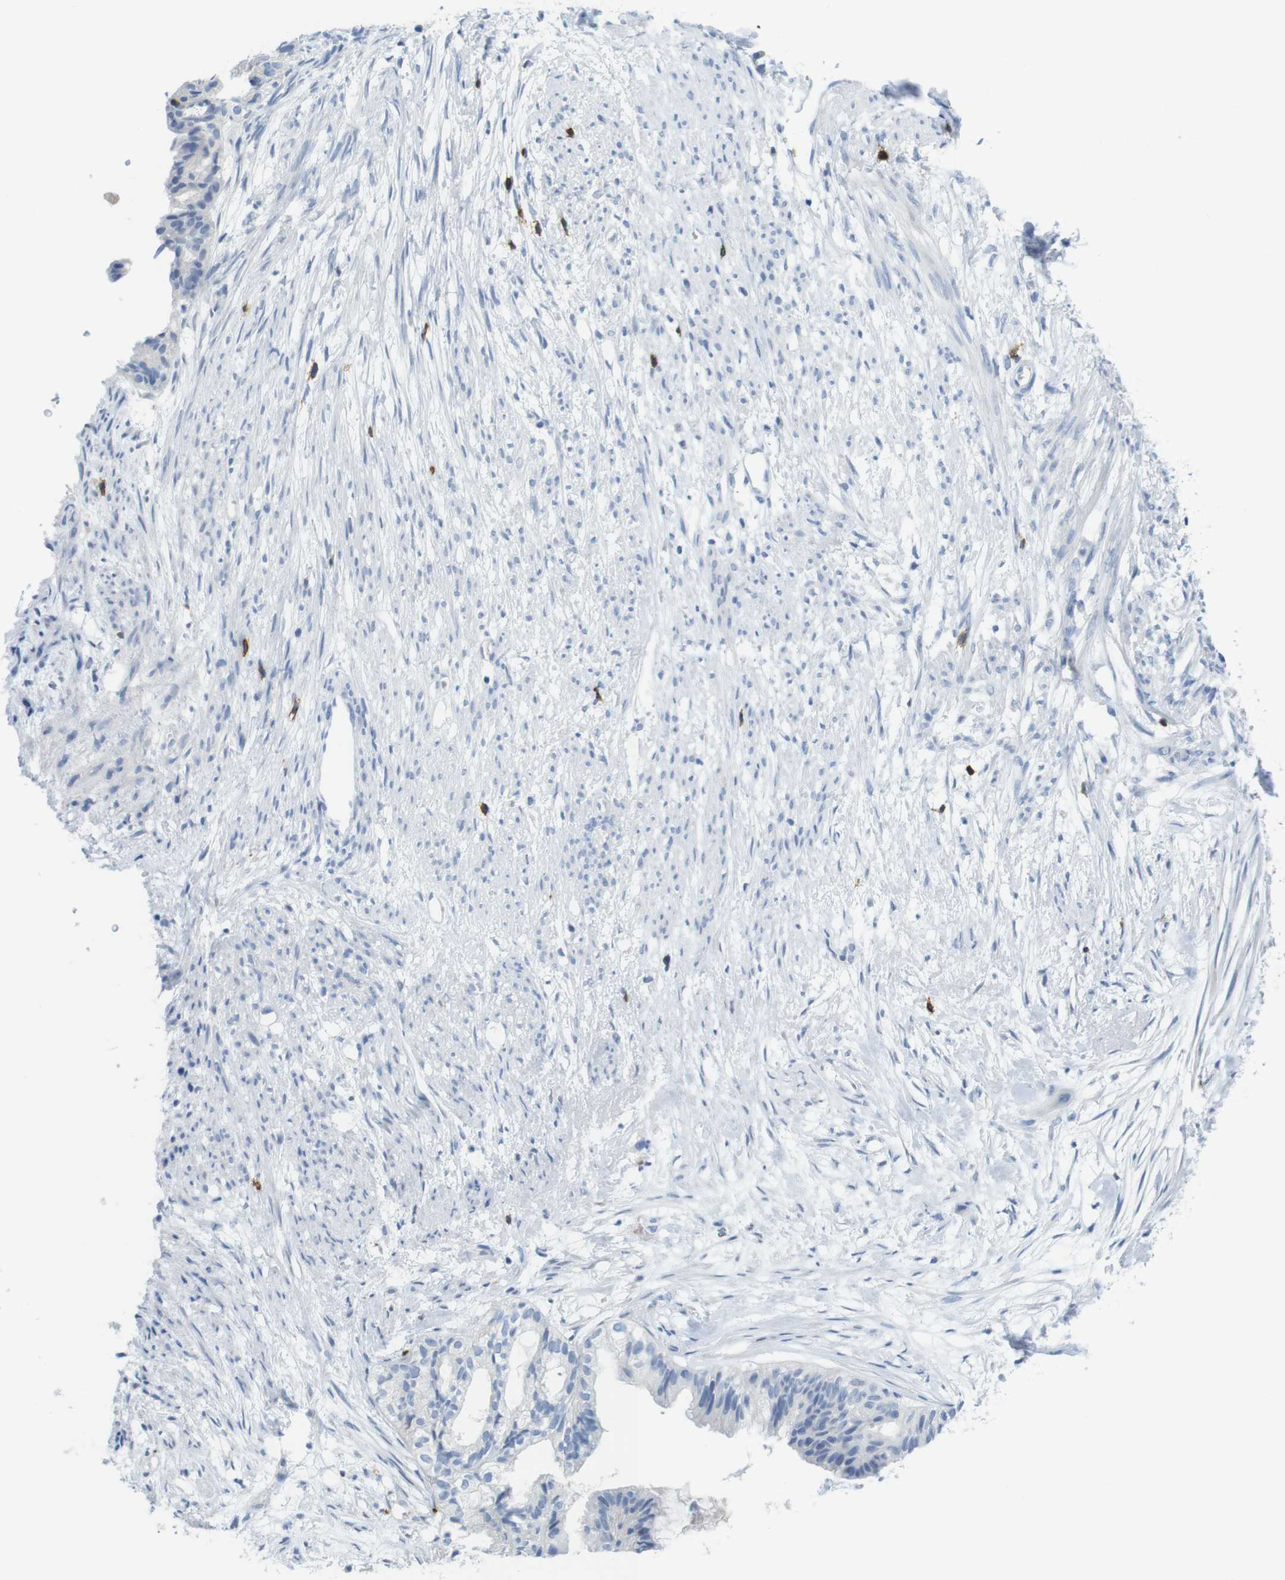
{"staining": {"intensity": "negative", "quantity": "none", "location": "none"}, "tissue": "cervical cancer", "cell_type": "Tumor cells", "image_type": "cancer", "snomed": [{"axis": "morphology", "description": "Normal tissue, NOS"}, {"axis": "morphology", "description": "Adenocarcinoma, NOS"}, {"axis": "topography", "description": "Cervix"}, {"axis": "topography", "description": "Endometrium"}], "caption": "The micrograph demonstrates no significant staining in tumor cells of adenocarcinoma (cervical).", "gene": "CD5", "patient": {"sex": "female", "age": 86}}